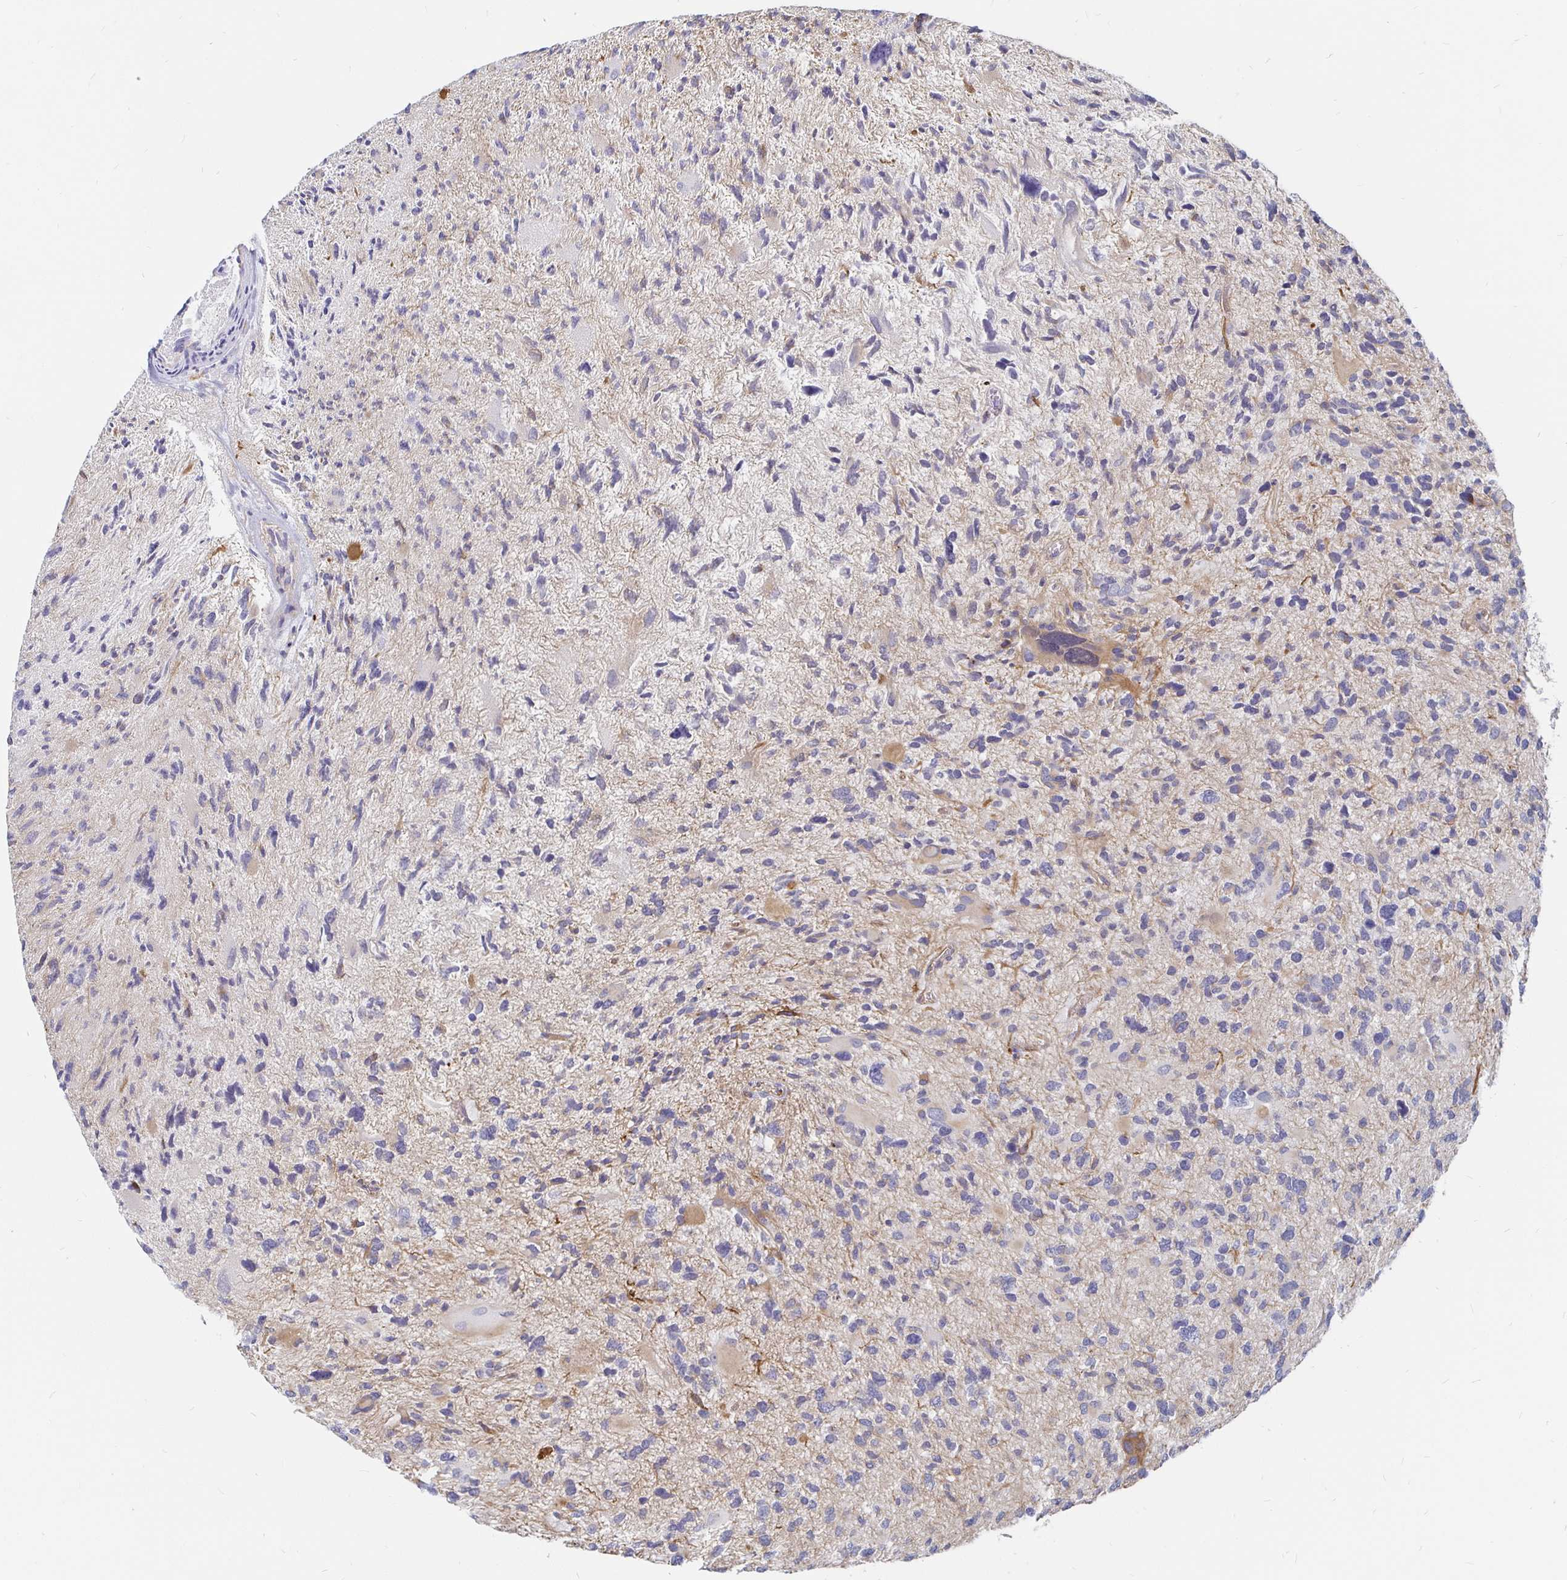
{"staining": {"intensity": "negative", "quantity": "none", "location": "none"}, "tissue": "glioma", "cell_type": "Tumor cells", "image_type": "cancer", "snomed": [{"axis": "morphology", "description": "Glioma, malignant, High grade"}, {"axis": "topography", "description": "Brain"}], "caption": "Malignant glioma (high-grade) was stained to show a protein in brown. There is no significant expression in tumor cells.", "gene": "CCDC85A", "patient": {"sex": "female", "age": 11}}